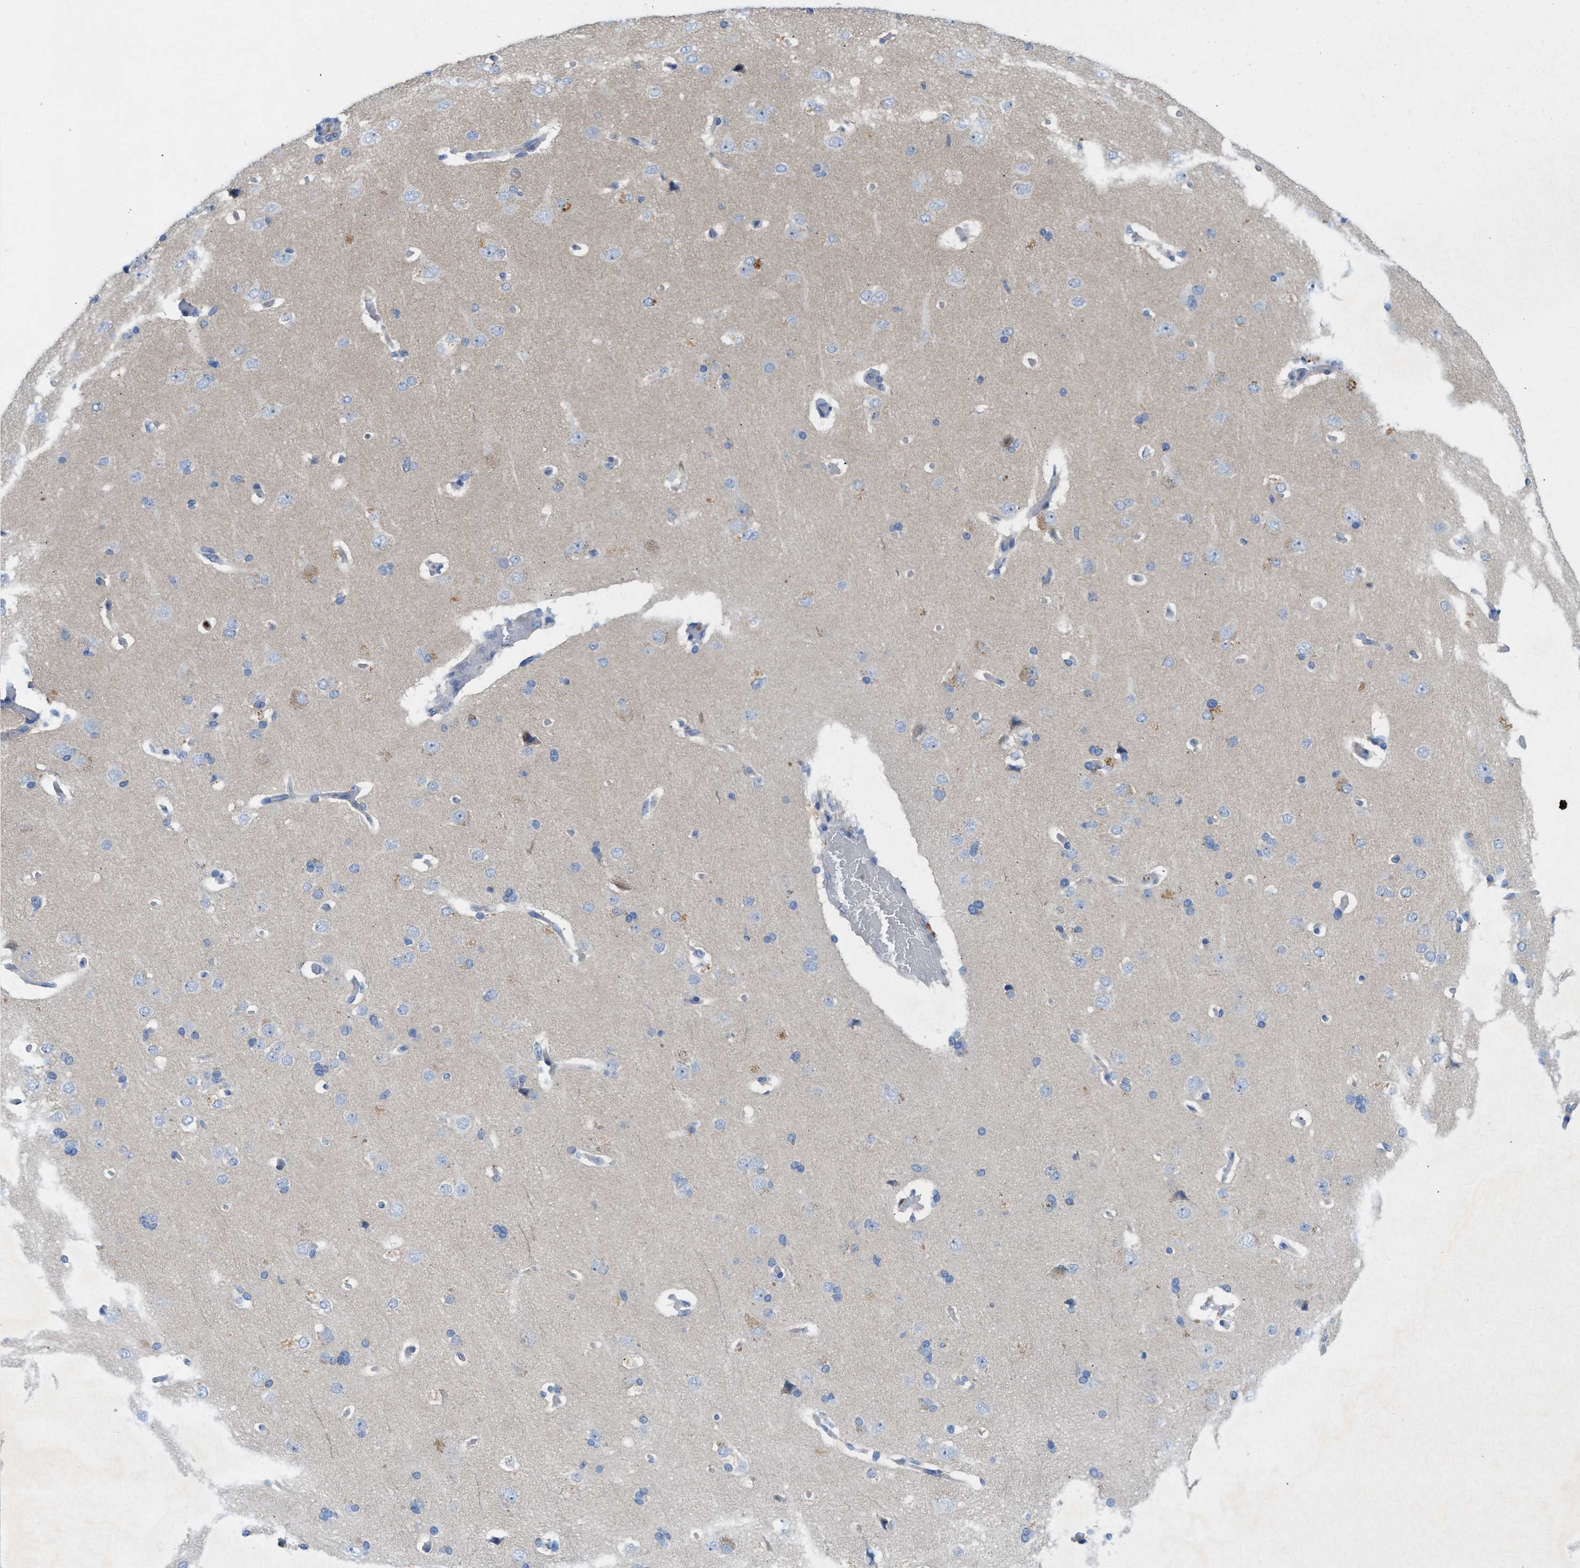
{"staining": {"intensity": "negative", "quantity": "none", "location": "none"}, "tissue": "cerebral cortex", "cell_type": "Endothelial cells", "image_type": "normal", "snomed": [{"axis": "morphology", "description": "Normal tissue, NOS"}, {"axis": "topography", "description": "Cerebral cortex"}], "caption": "The image demonstrates no significant positivity in endothelial cells of cerebral cortex.", "gene": "CKLF", "patient": {"sex": "male", "age": 62}}